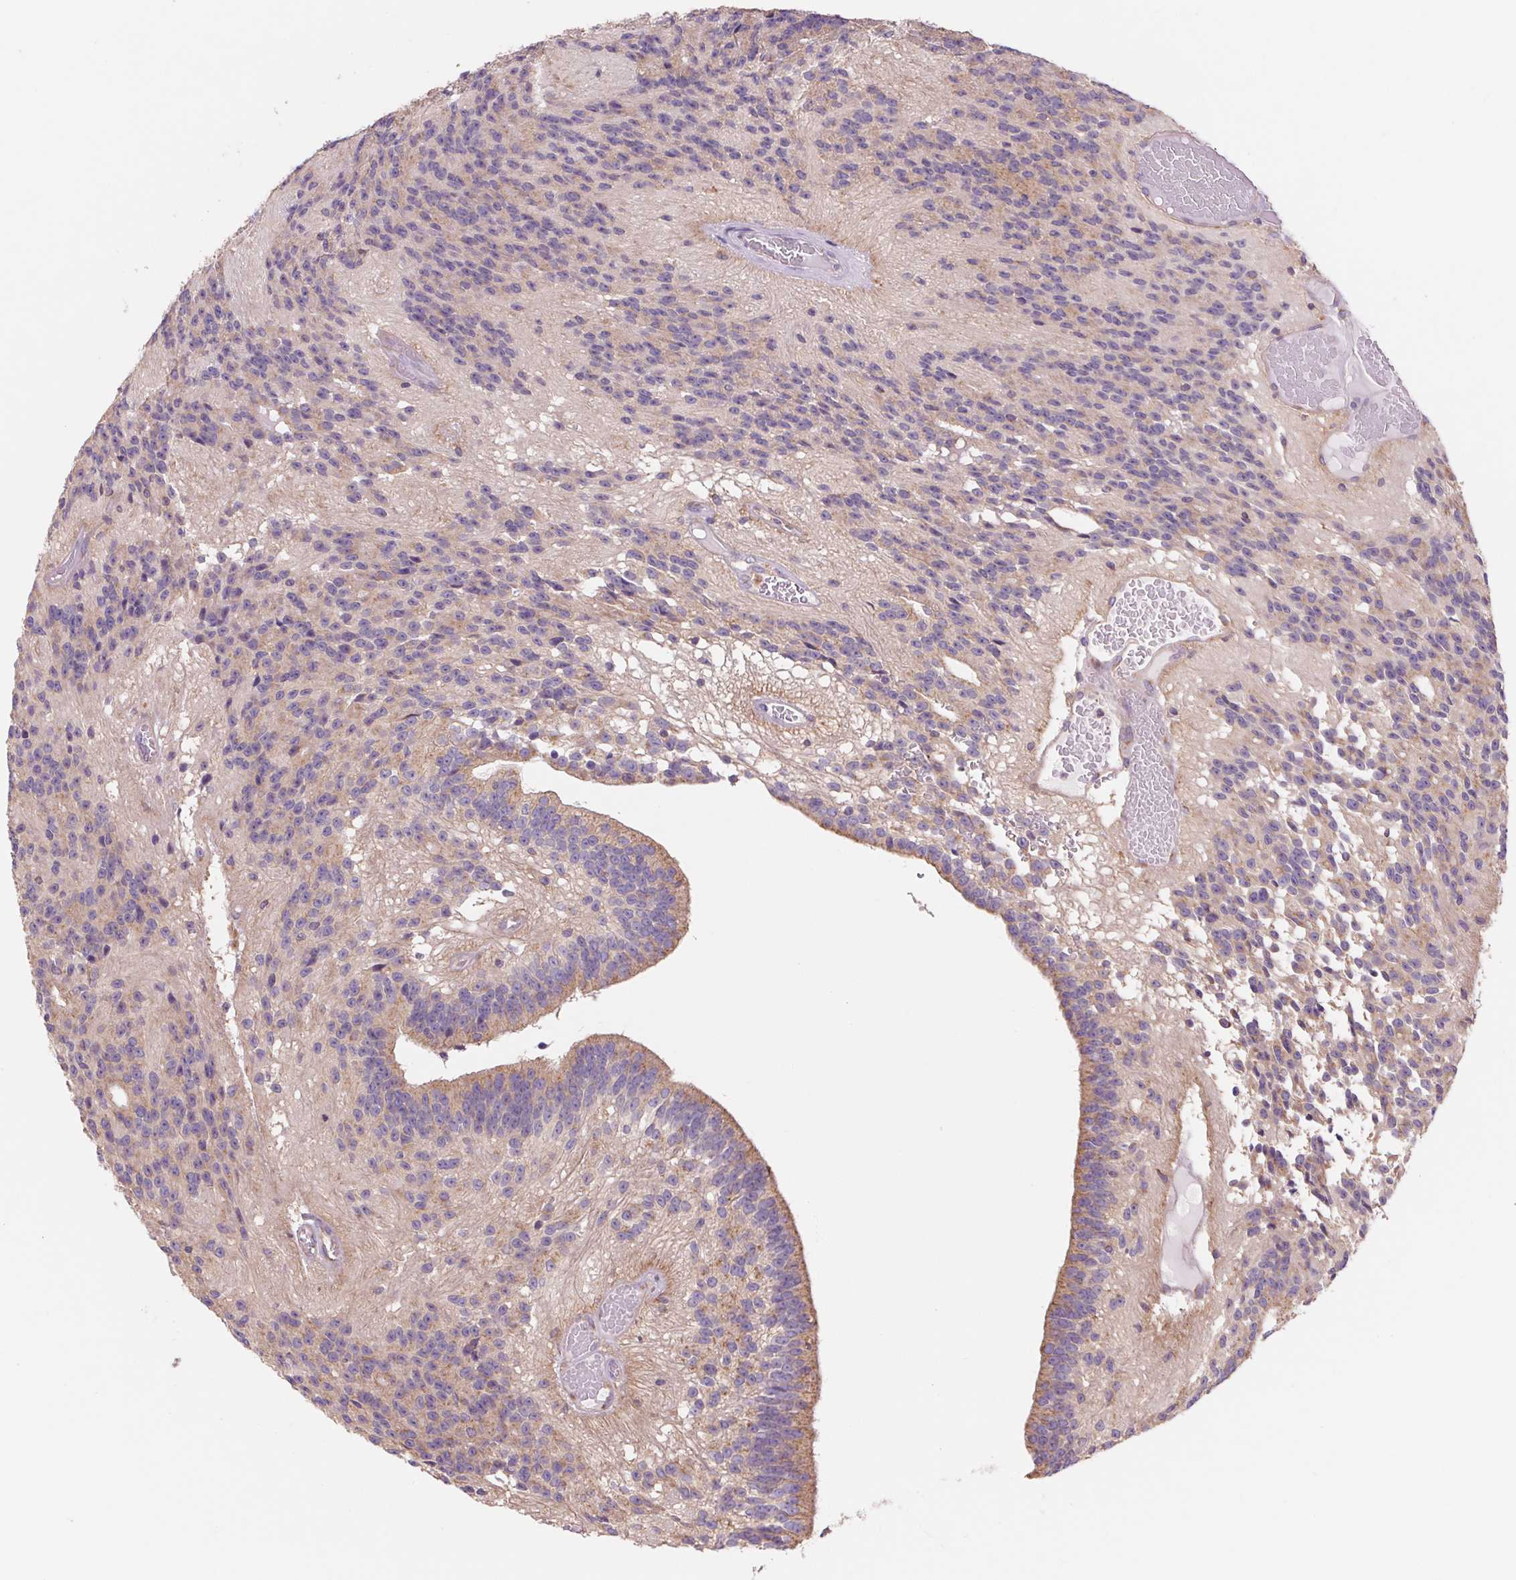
{"staining": {"intensity": "weak", "quantity": "<25%", "location": "cytoplasmic/membranous"}, "tissue": "glioma", "cell_type": "Tumor cells", "image_type": "cancer", "snomed": [{"axis": "morphology", "description": "Glioma, malignant, Low grade"}, {"axis": "topography", "description": "Brain"}], "caption": "This micrograph is of malignant low-grade glioma stained with IHC to label a protein in brown with the nuclei are counter-stained blue. There is no expression in tumor cells.", "gene": "RAB1A", "patient": {"sex": "male", "age": 31}}